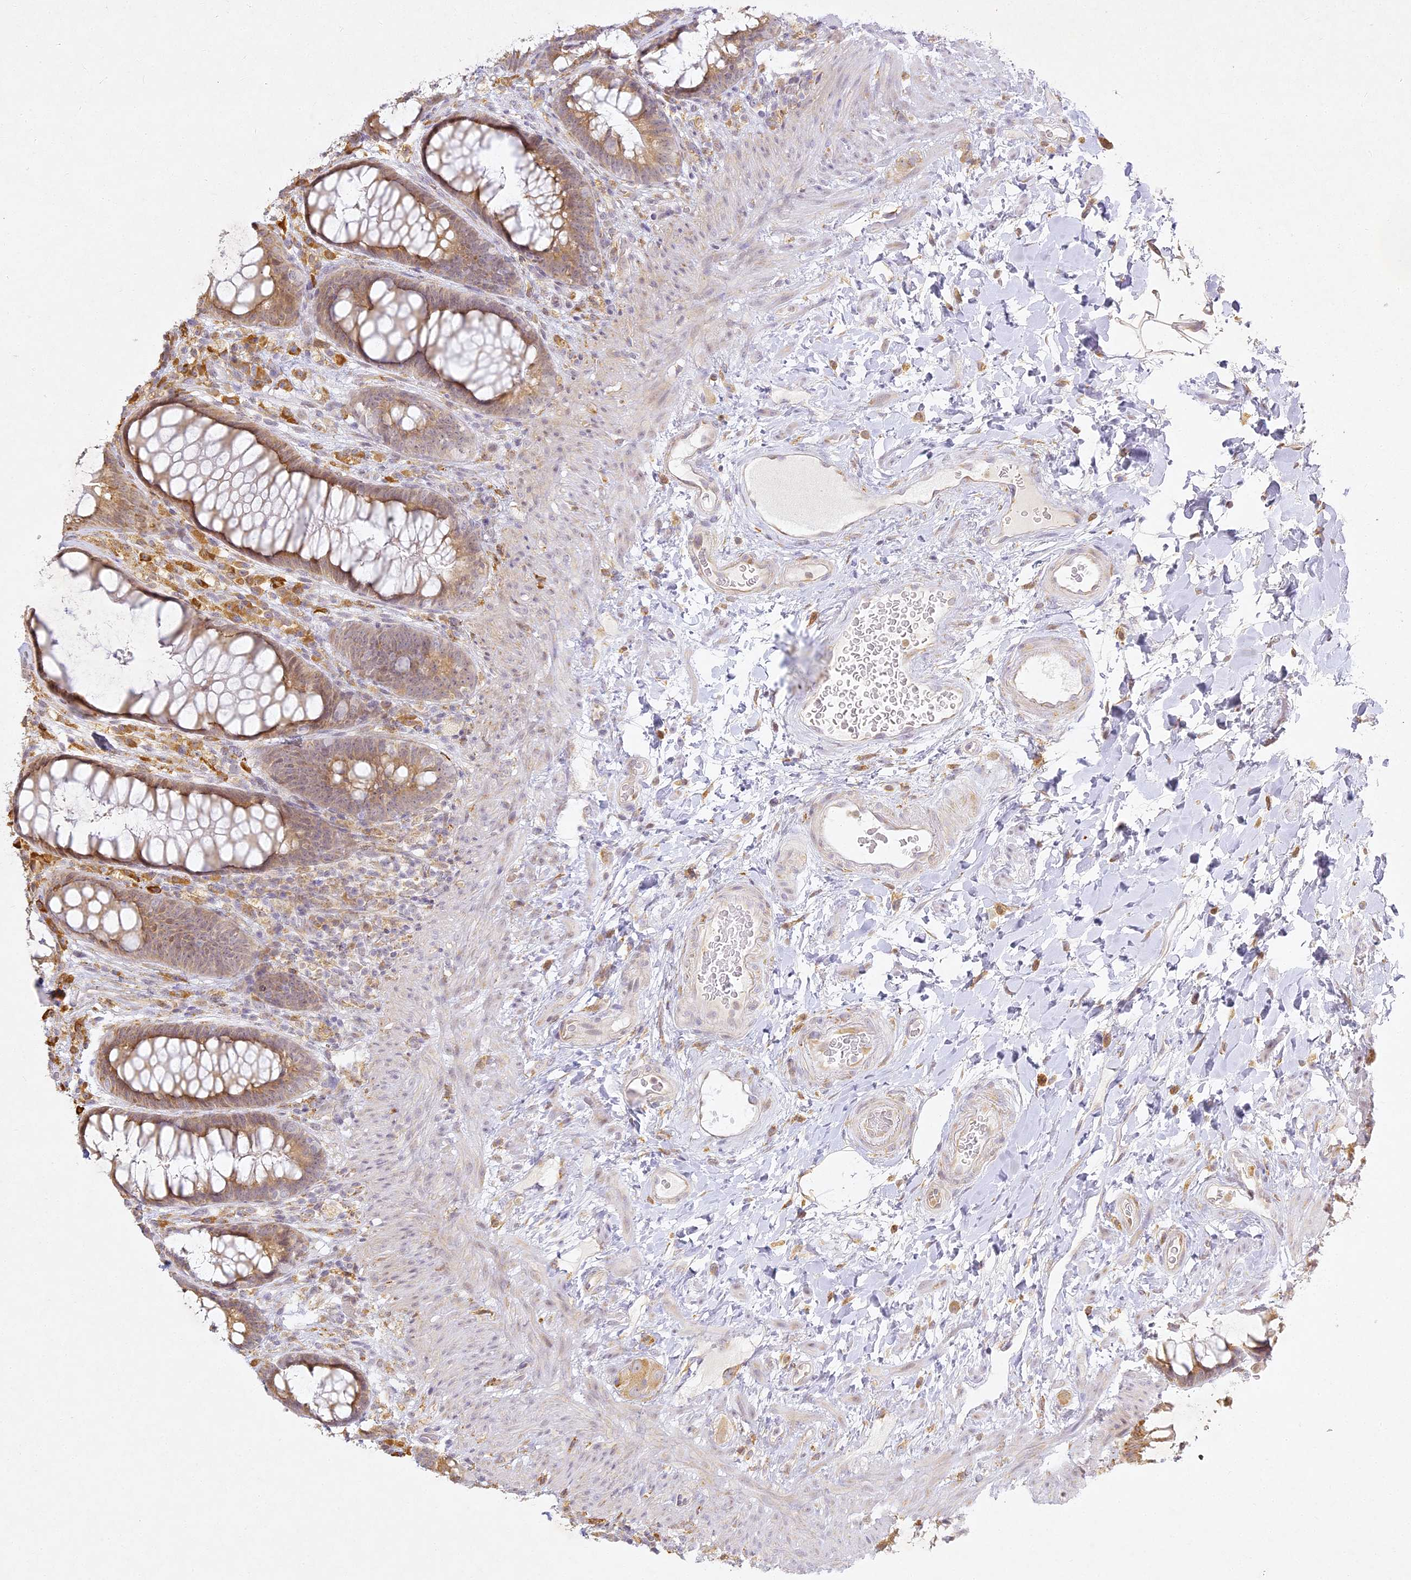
{"staining": {"intensity": "weak", "quantity": ">75%", "location": "cytoplasmic/membranous,nuclear"}, "tissue": "rectum", "cell_type": "Glandular cells", "image_type": "normal", "snomed": [{"axis": "morphology", "description": "Normal tissue, NOS"}, {"axis": "topography", "description": "Rectum"}], "caption": "High-power microscopy captured an immunohistochemistry micrograph of normal rectum, revealing weak cytoplasmic/membranous,nuclear expression in approximately >75% of glandular cells.", "gene": "SLC30A5", "patient": {"sex": "female", "age": 46}}